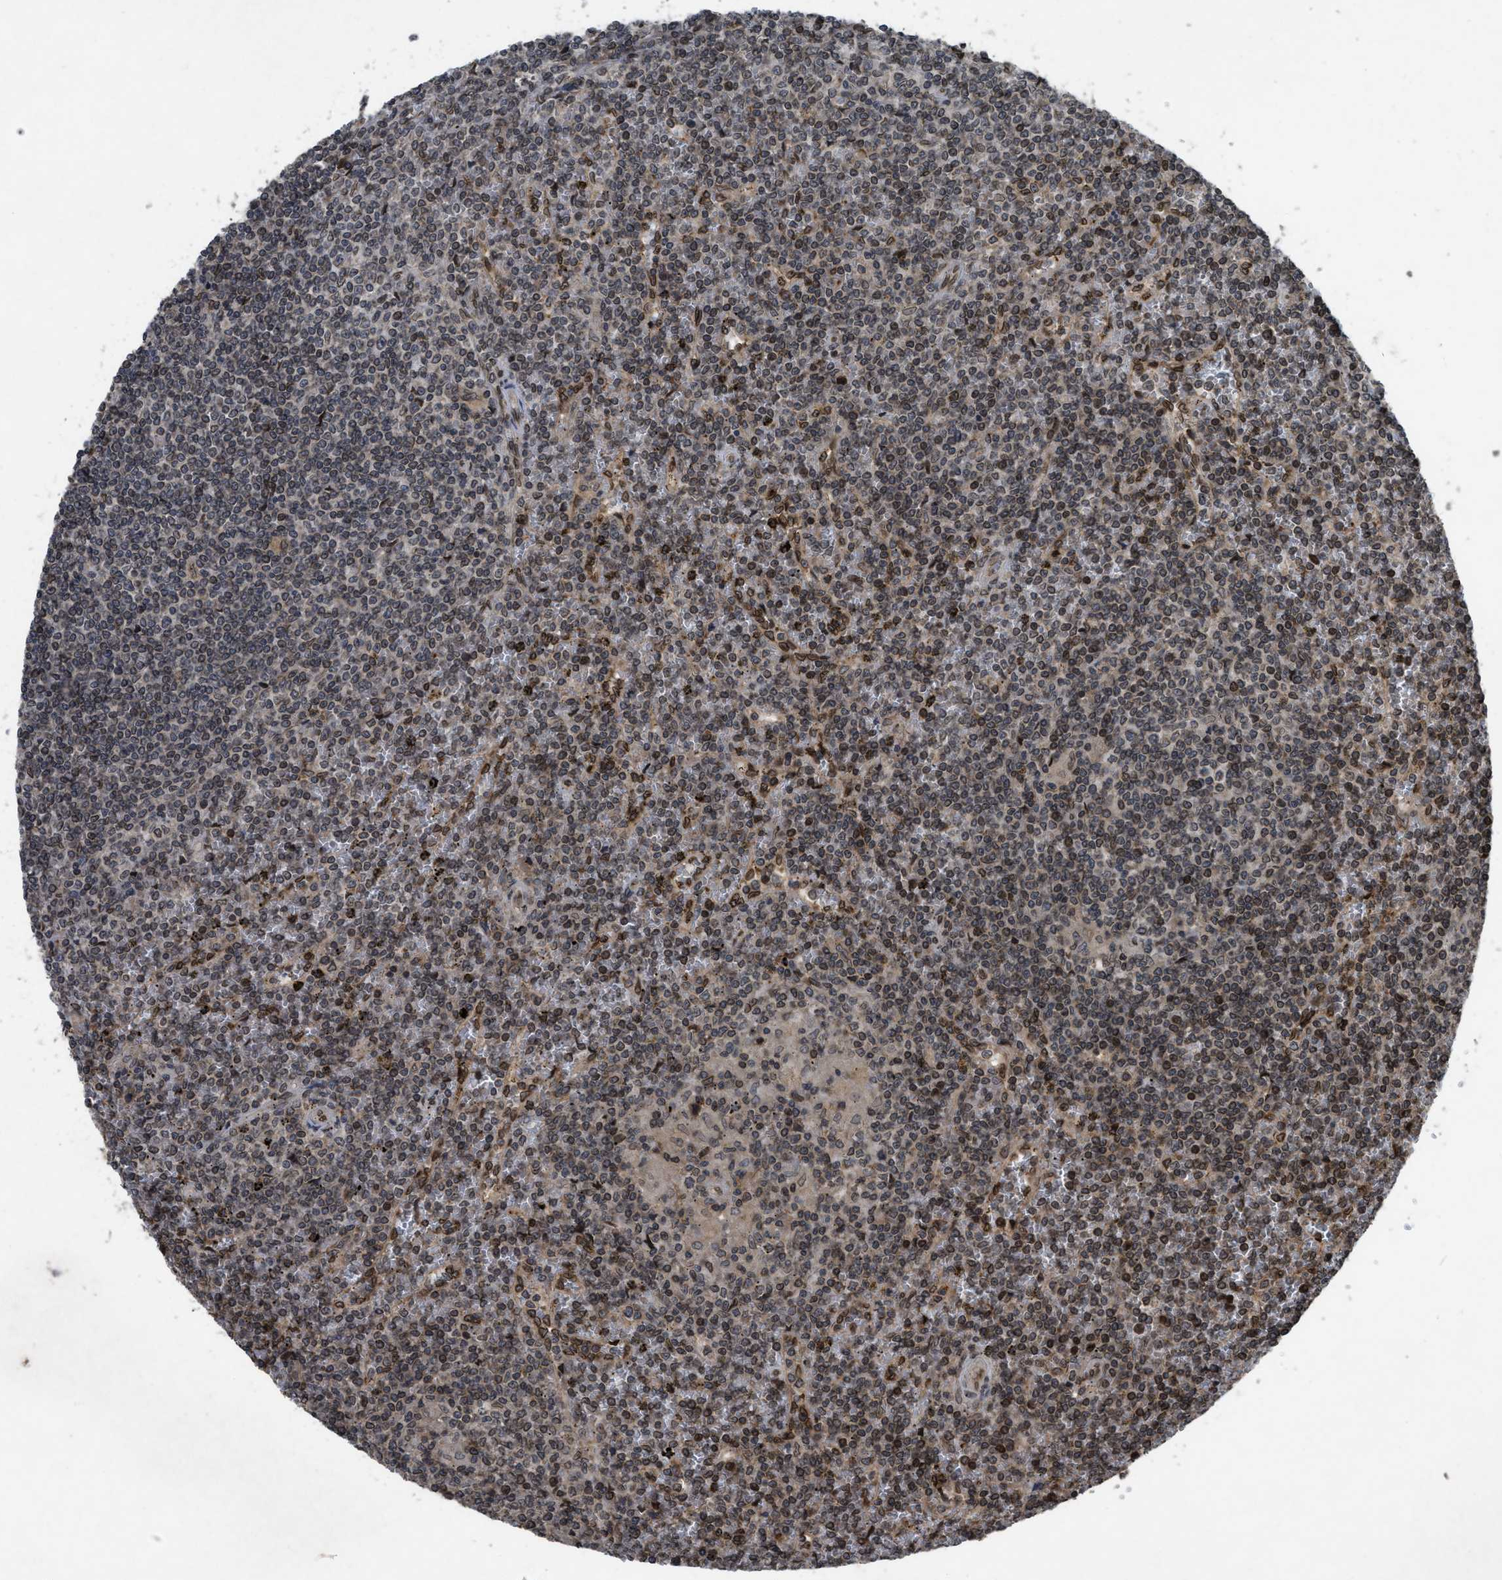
{"staining": {"intensity": "moderate", "quantity": "25%-75%", "location": "cytoplasmic/membranous,nuclear"}, "tissue": "lymphoma", "cell_type": "Tumor cells", "image_type": "cancer", "snomed": [{"axis": "morphology", "description": "Malignant lymphoma, non-Hodgkin's type, Low grade"}, {"axis": "topography", "description": "Spleen"}], "caption": "Tumor cells exhibit medium levels of moderate cytoplasmic/membranous and nuclear expression in about 25%-75% of cells in human lymphoma. (Brightfield microscopy of DAB IHC at high magnification).", "gene": "CRY1", "patient": {"sex": "female", "age": 19}}